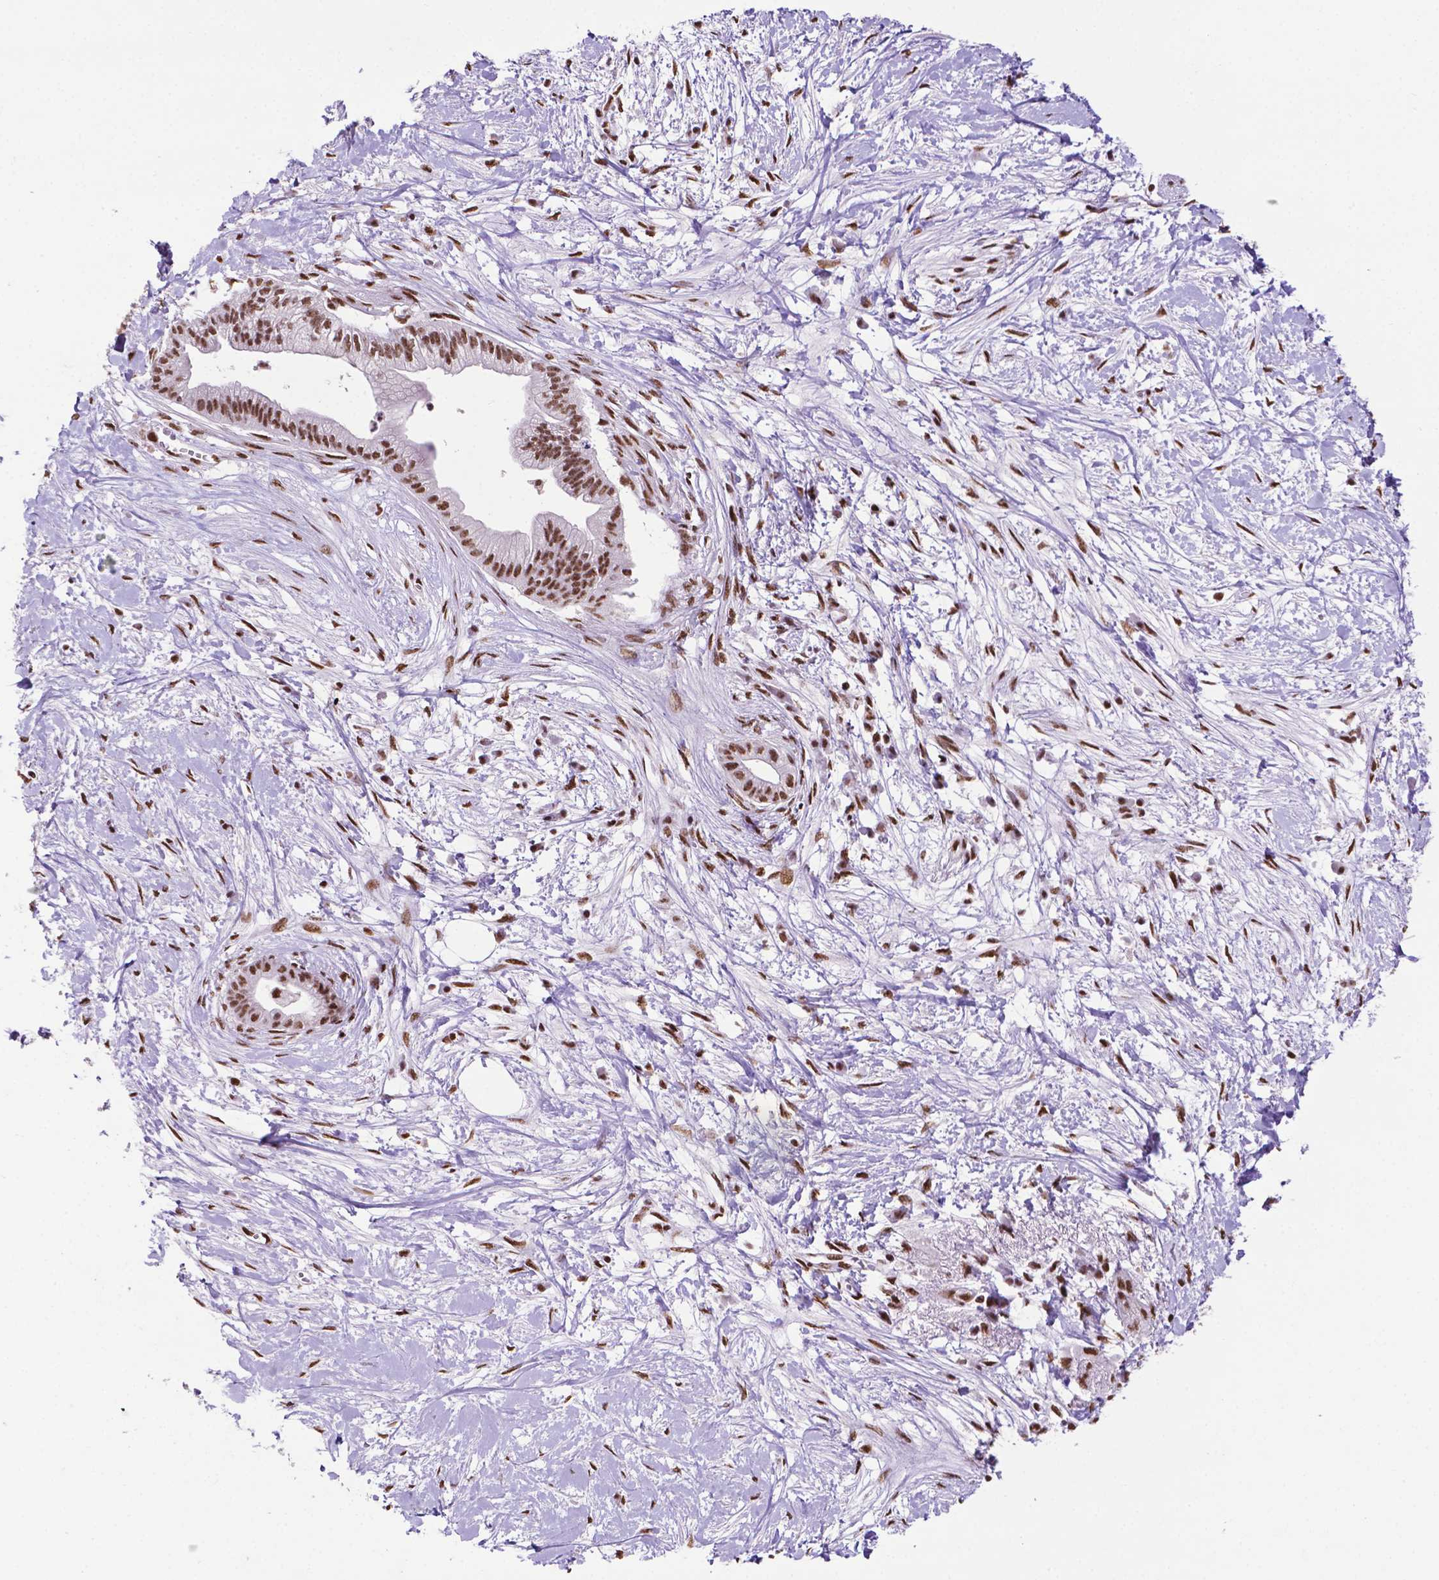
{"staining": {"intensity": "strong", "quantity": ">75%", "location": "nuclear"}, "tissue": "pancreatic cancer", "cell_type": "Tumor cells", "image_type": "cancer", "snomed": [{"axis": "morphology", "description": "Normal tissue, NOS"}, {"axis": "morphology", "description": "Adenocarcinoma, NOS"}, {"axis": "topography", "description": "Lymph node"}, {"axis": "topography", "description": "Pancreas"}], "caption": "Human pancreatic adenocarcinoma stained with a protein marker displays strong staining in tumor cells.", "gene": "CCAR2", "patient": {"sex": "female", "age": 58}}